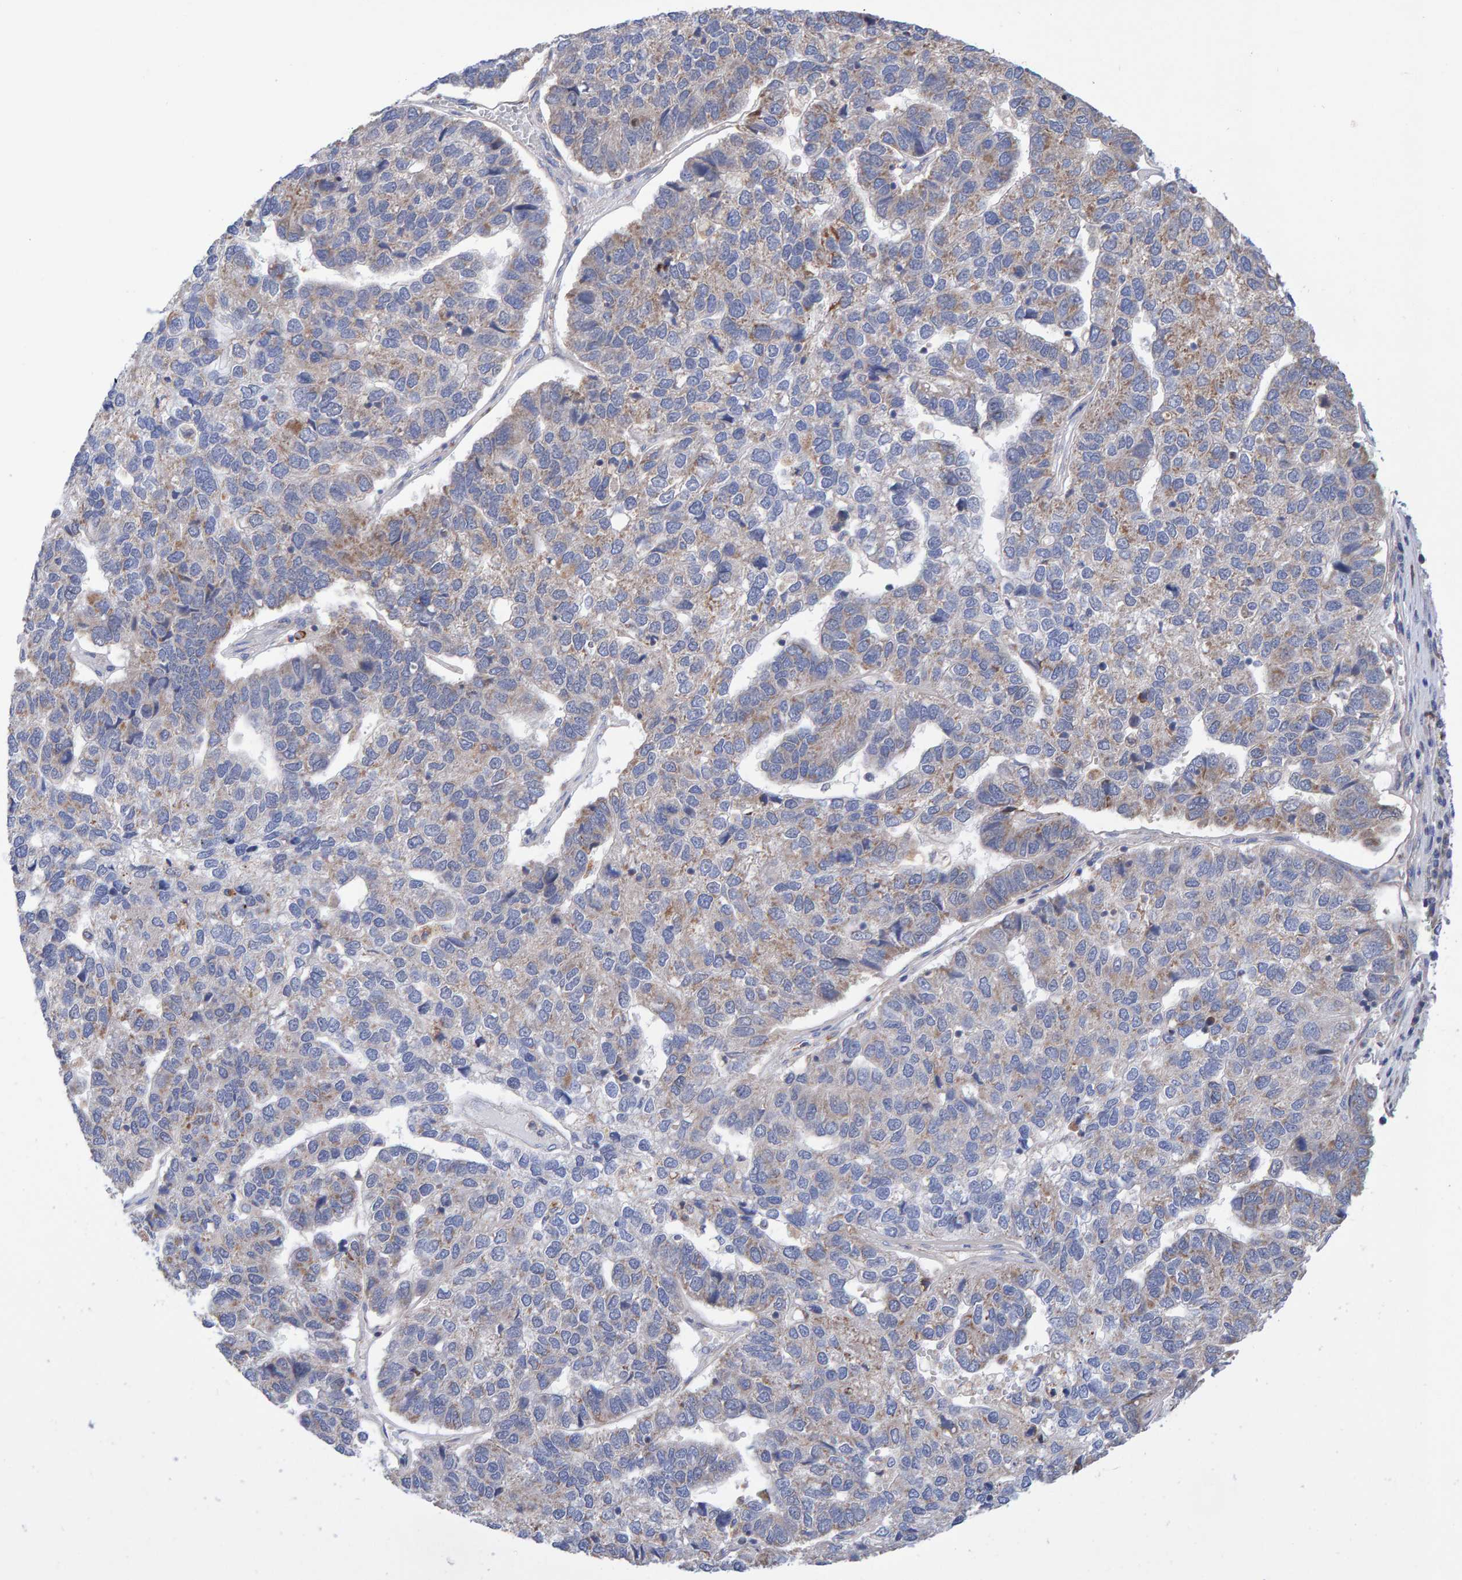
{"staining": {"intensity": "weak", "quantity": "<25%", "location": "cytoplasmic/membranous"}, "tissue": "pancreatic cancer", "cell_type": "Tumor cells", "image_type": "cancer", "snomed": [{"axis": "morphology", "description": "Adenocarcinoma, NOS"}, {"axis": "topography", "description": "Pancreas"}], "caption": "A high-resolution micrograph shows IHC staining of pancreatic adenocarcinoma, which reveals no significant positivity in tumor cells.", "gene": "EFR3A", "patient": {"sex": "female", "age": 61}}